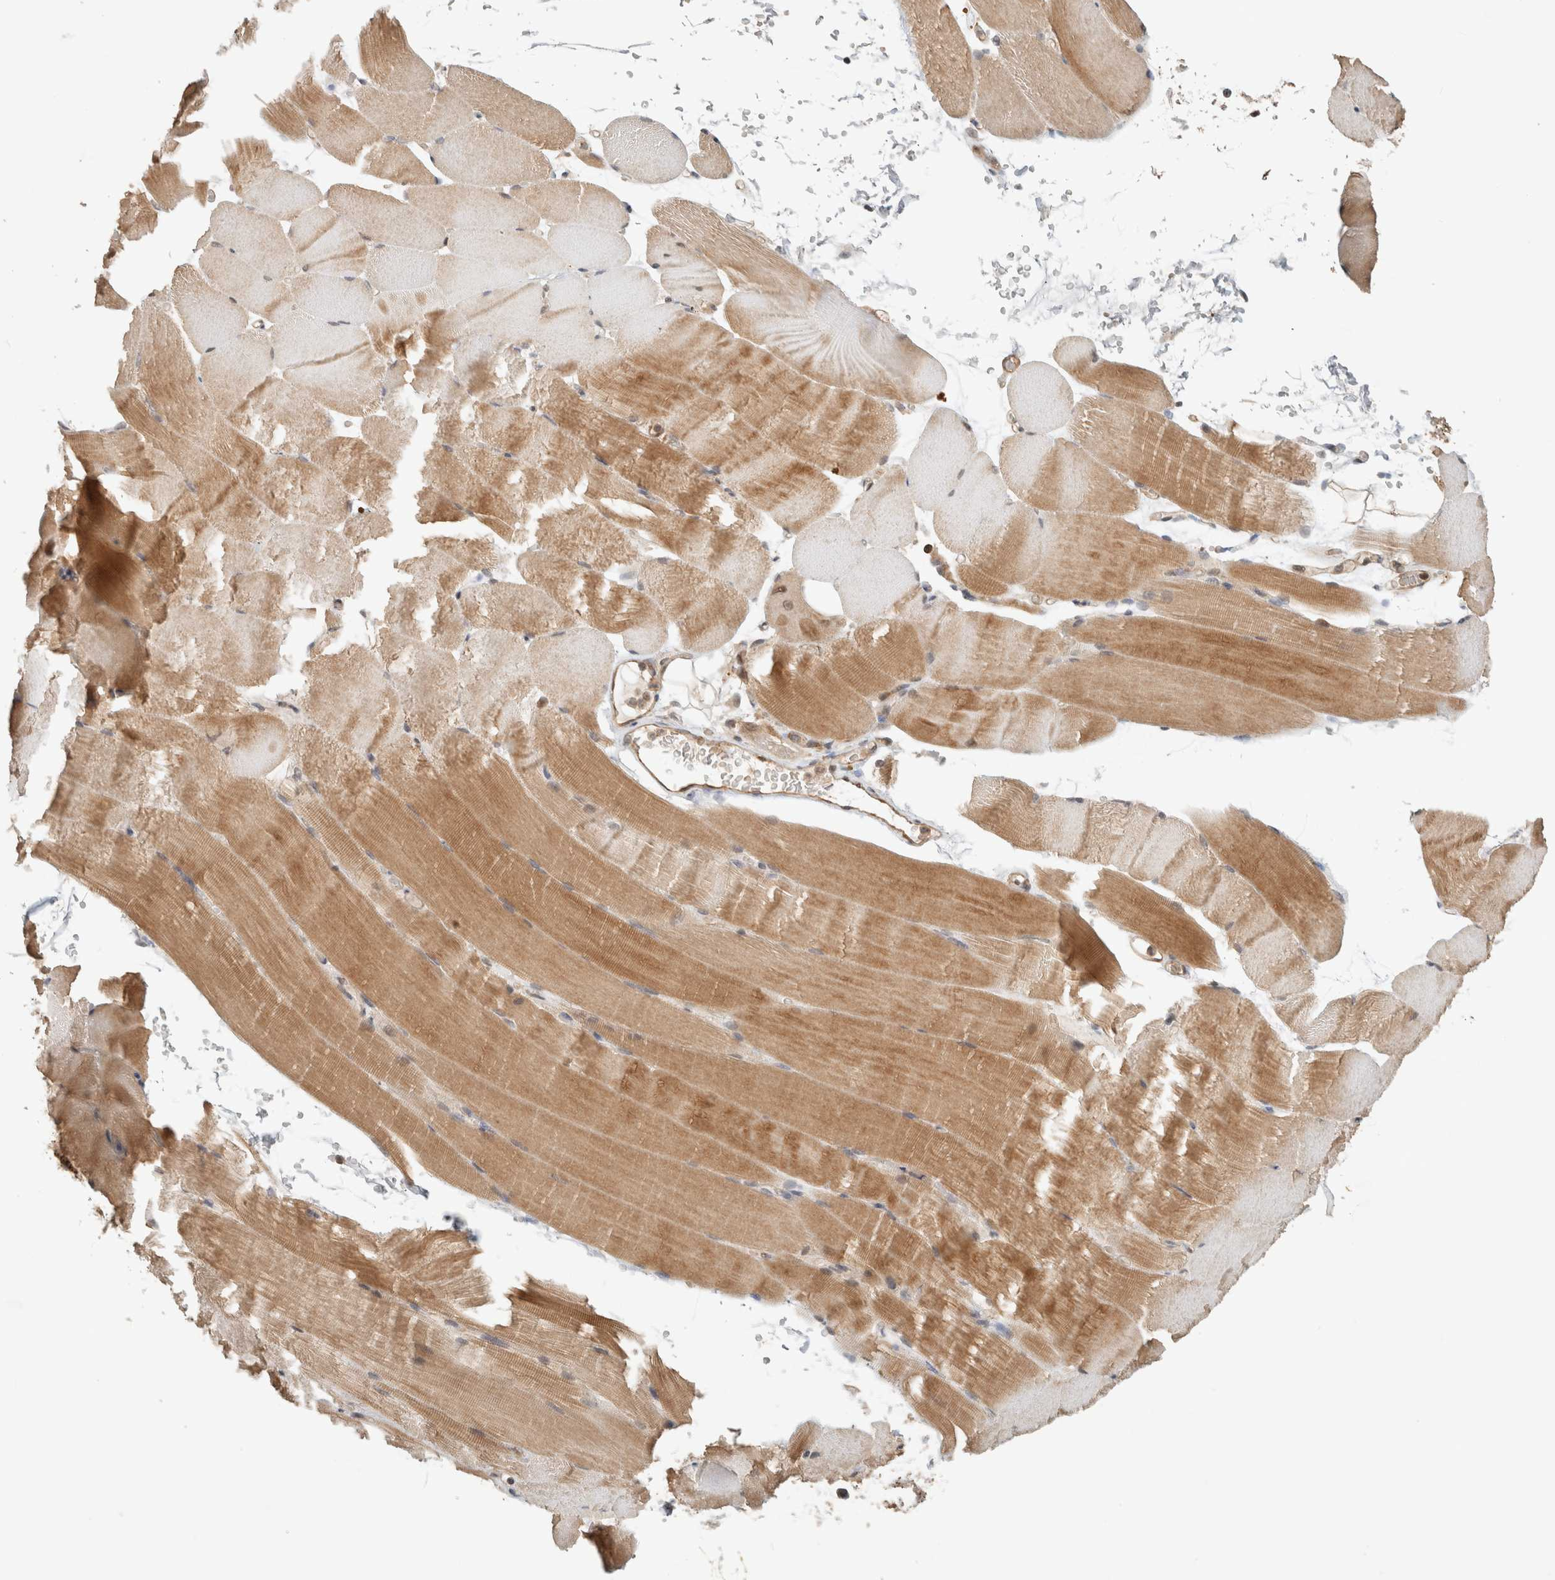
{"staining": {"intensity": "moderate", "quantity": "25%-75%", "location": "cytoplasmic/membranous"}, "tissue": "skeletal muscle", "cell_type": "Myocytes", "image_type": "normal", "snomed": [{"axis": "morphology", "description": "Normal tissue, NOS"}, {"axis": "topography", "description": "Skeletal muscle"}, {"axis": "topography", "description": "Parathyroid gland"}], "caption": "Protein staining shows moderate cytoplasmic/membranous staining in about 25%-75% of myocytes in normal skeletal muscle. (DAB IHC with brightfield microscopy, high magnification).", "gene": "CAAP1", "patient": {"sex": "female", "age": 37}}